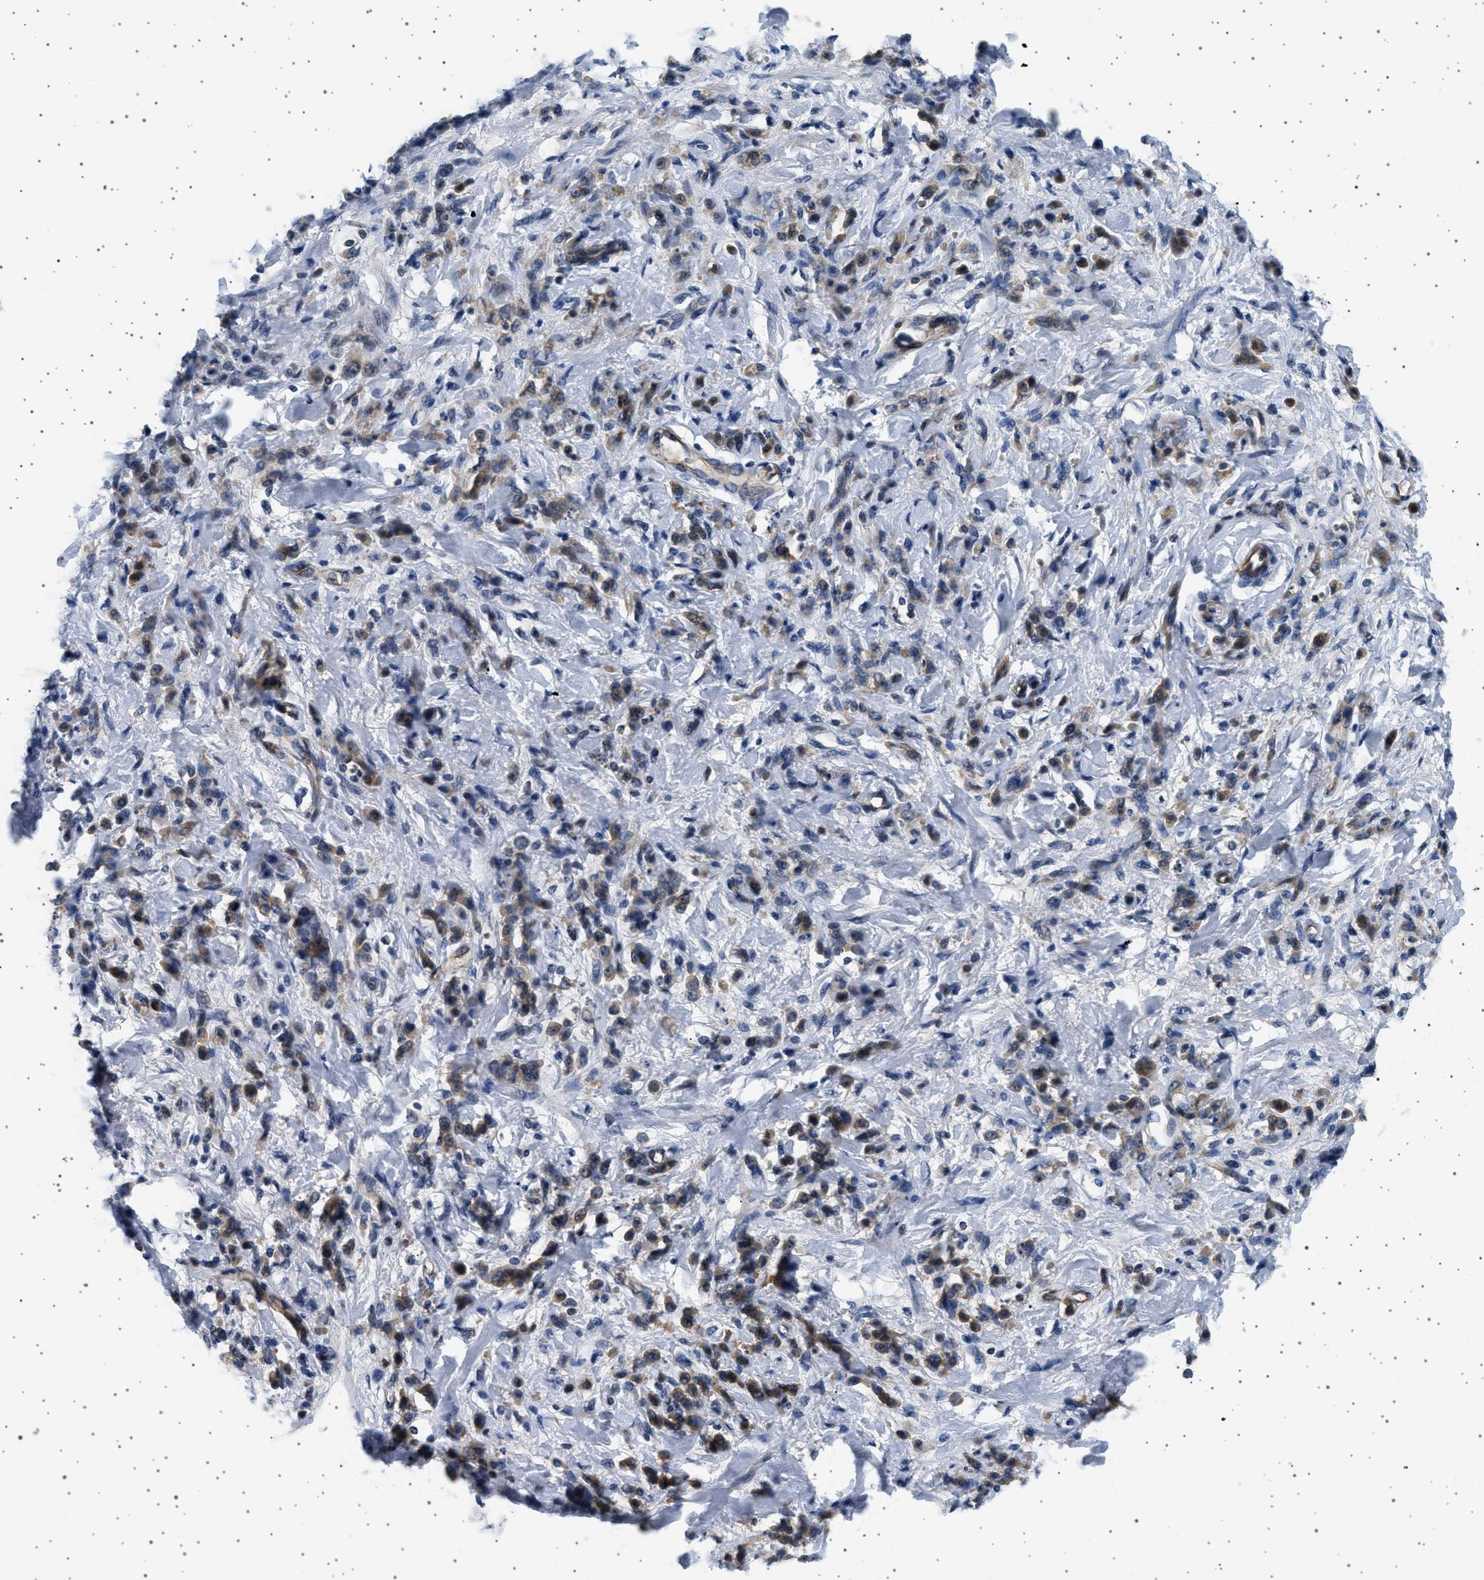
{"staining": {"intensity": "moderate", "quantity": "25%-75%", "location": "cytoplasmic/membranous"}, "tissue": "stomach cancer", "cell_type": "Tumor cells", "image_type": "cancer", "snomed": [{"axis": "morphology", "description": "Normal tissue, NOS"}, {"axis": "morphology", "description": "Adenocarcinoma, NOS"}, {"axis": "topography", "description": "Stomach"}], "caption": "Immunohistochemistry (IHC) image of neoplastic tissue: adenocarcinoma (stomach) stained using immunohistochemistry displays medium levels of moderate protein expression localized specifically in the cytoplasmic/membranous of tumor cells, appearing as a cytoplasmic/membranous brown color.", "gene": "PLPP6", "patient": {"sex": "male", "age": 82}}